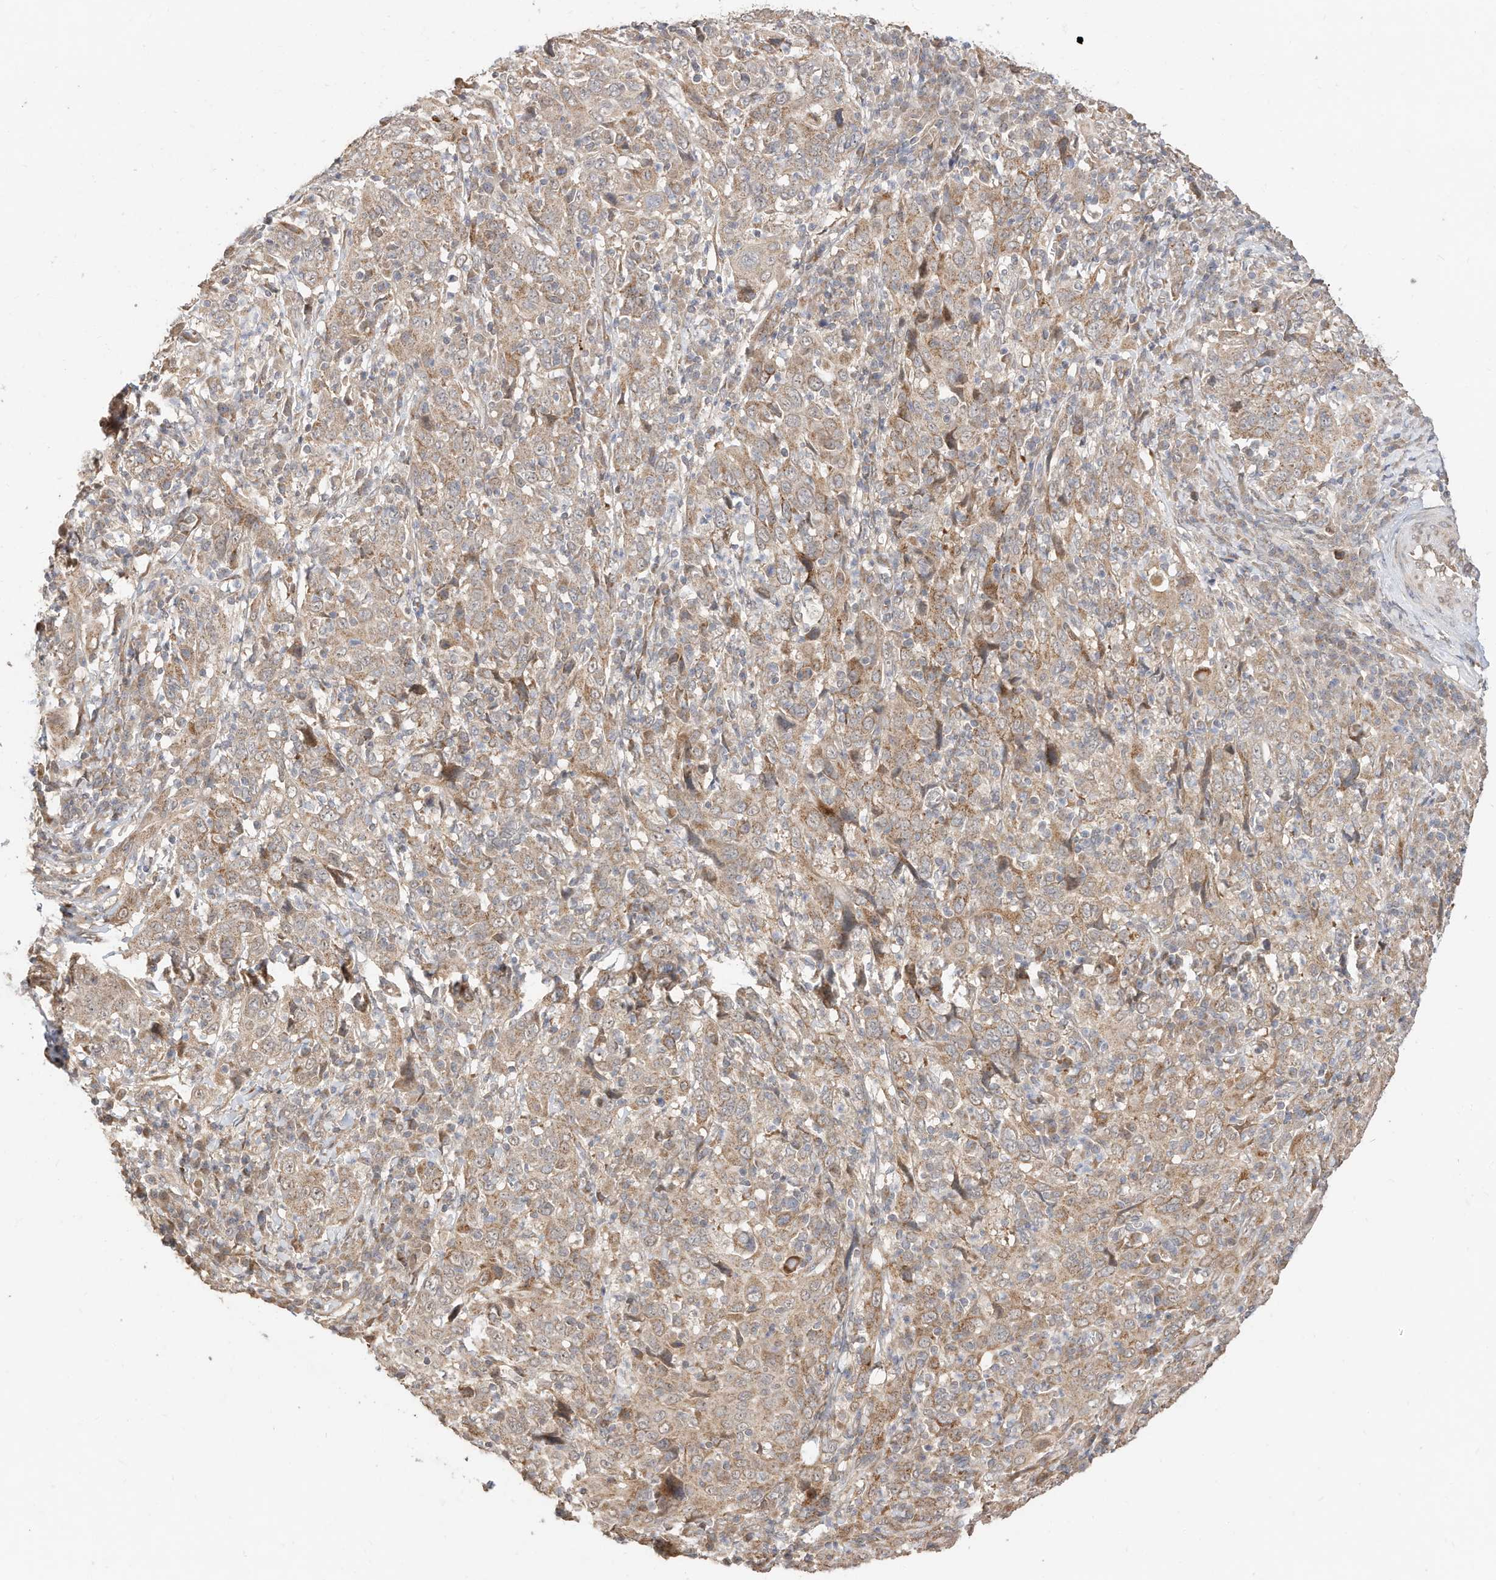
{"staining": {"intensity": "moderate", "quantity": "<25%", "location": "cytoplasmic/membranous"}, "tissue": "cervical cancer", "cell_type": "Tumor cells", "image_type": "cancer", "snomed": [{"axis": "morphology", "description": "Squamous cell carcinoma, NOS"}, {"axis": "topography", "description": "Cervix"}], "caption": "This is an image of IHC staining of cervical squamous cell carcinoma, which shows moderate expression in the cytoplasmic/membranous of tumor cells.", "gene": "CAGE1", "patient": {"sex": "female", "age": 46}}